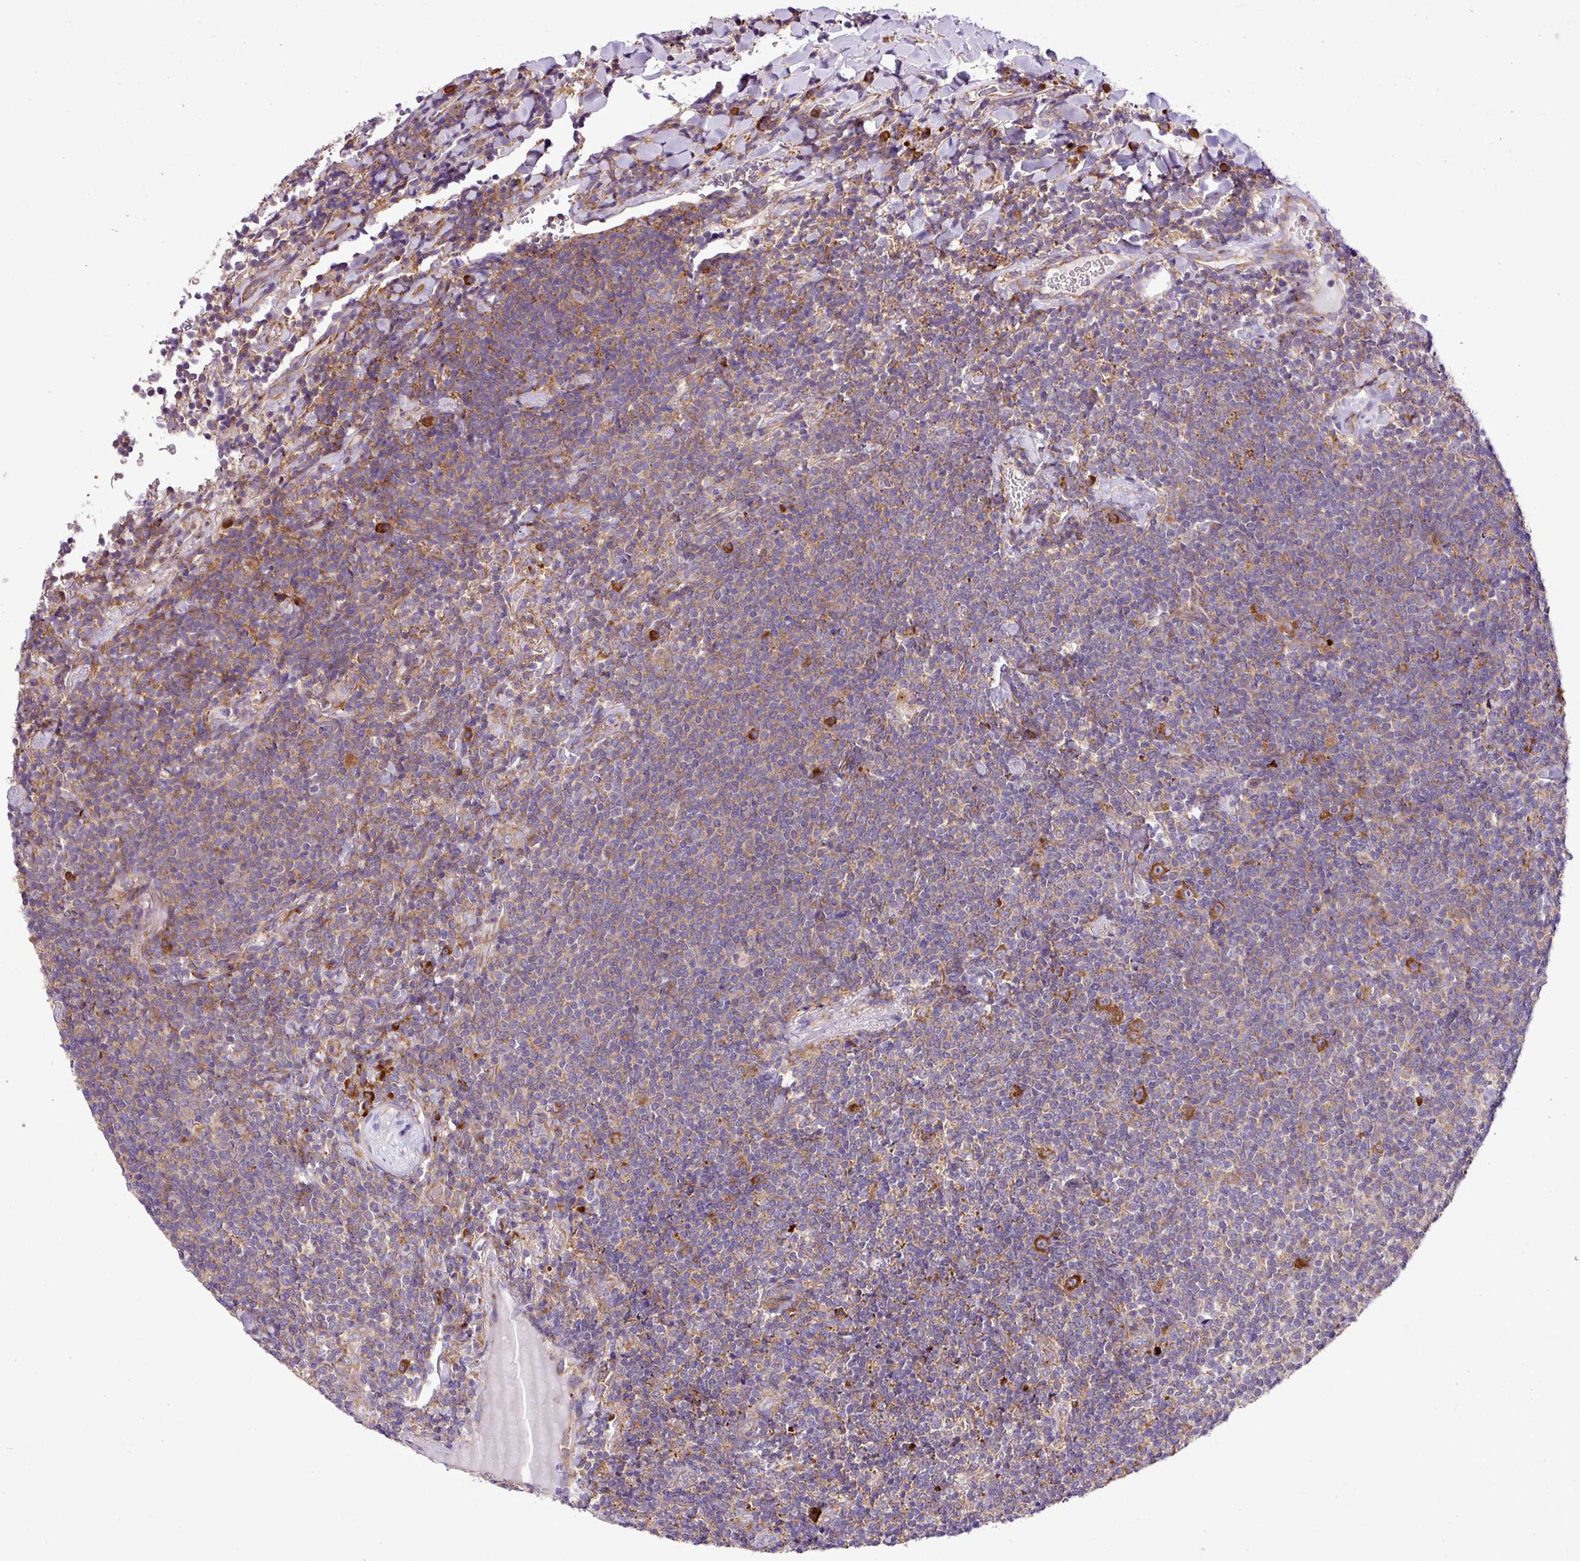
{"staining": {"intensity": "strong", "quantity": "<25%", "location": "cytoplasmic/membranous"}, "tissue": "lymphoma", "cell_type": "Tumor cells", "image_type": "cancer", "snomed": [{"axis": "morphology", "description": "Malignant lymphoma, non-Hodgkin's type, Low grade"}, {"axis": "topography", "description": "Lung"}], "caption": "Immunohistochemistry micrograph of neoplastic tissue: malignant lymphoma, non-Hodgkin's type (low-grade) stained using immunohistochemistry (IHC) exhibits medium levels of strong protein expression localized specifically in the cytoplasmic/membranous of tumor cells, appearing as a cytoplasmic/membranous brown color.", "gene": "RPL13", "patient": {"sex": "female", "age": 71}}